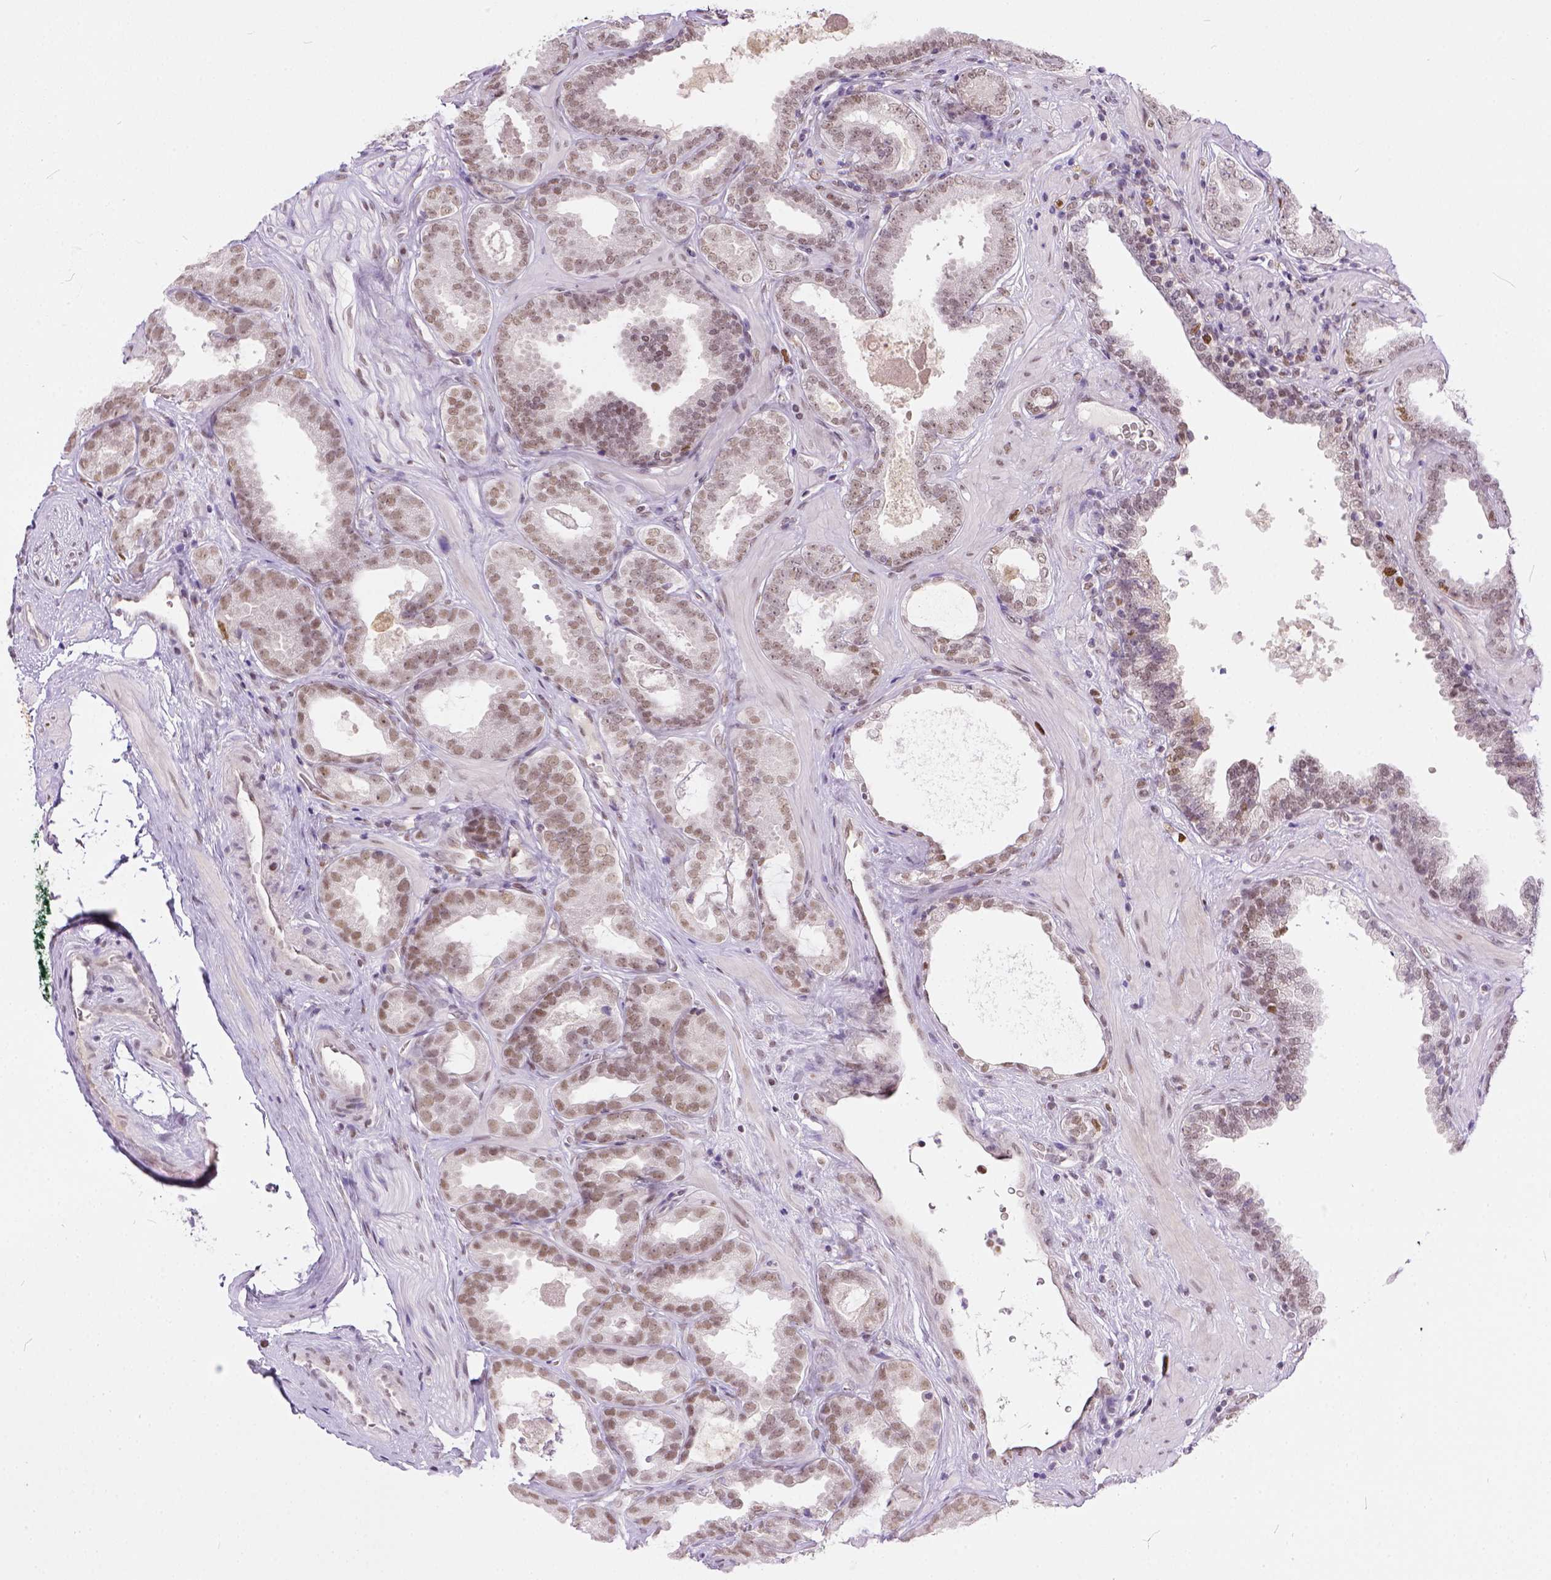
{"staining": {"intensity": "weak", "quantity": ">75%", "location": "nuclear"}, "tissue": "prostate cancer", "cell_type": "Tumor cells", "image_type": "cancer", "snomed": [{"axis": "morphology", "description": "Adenocarcinoma, NOS"}, {"axis": "topography", "description": "Prostate"}], "caption": "Adenocarcinoma (prostate) tissue exhibits weak nuclear expression in about >75% of tumor cells, visualized by immunohistochemistry.", "gene": "ERCC1", "patient": {"sex": "male", "age": 64}}